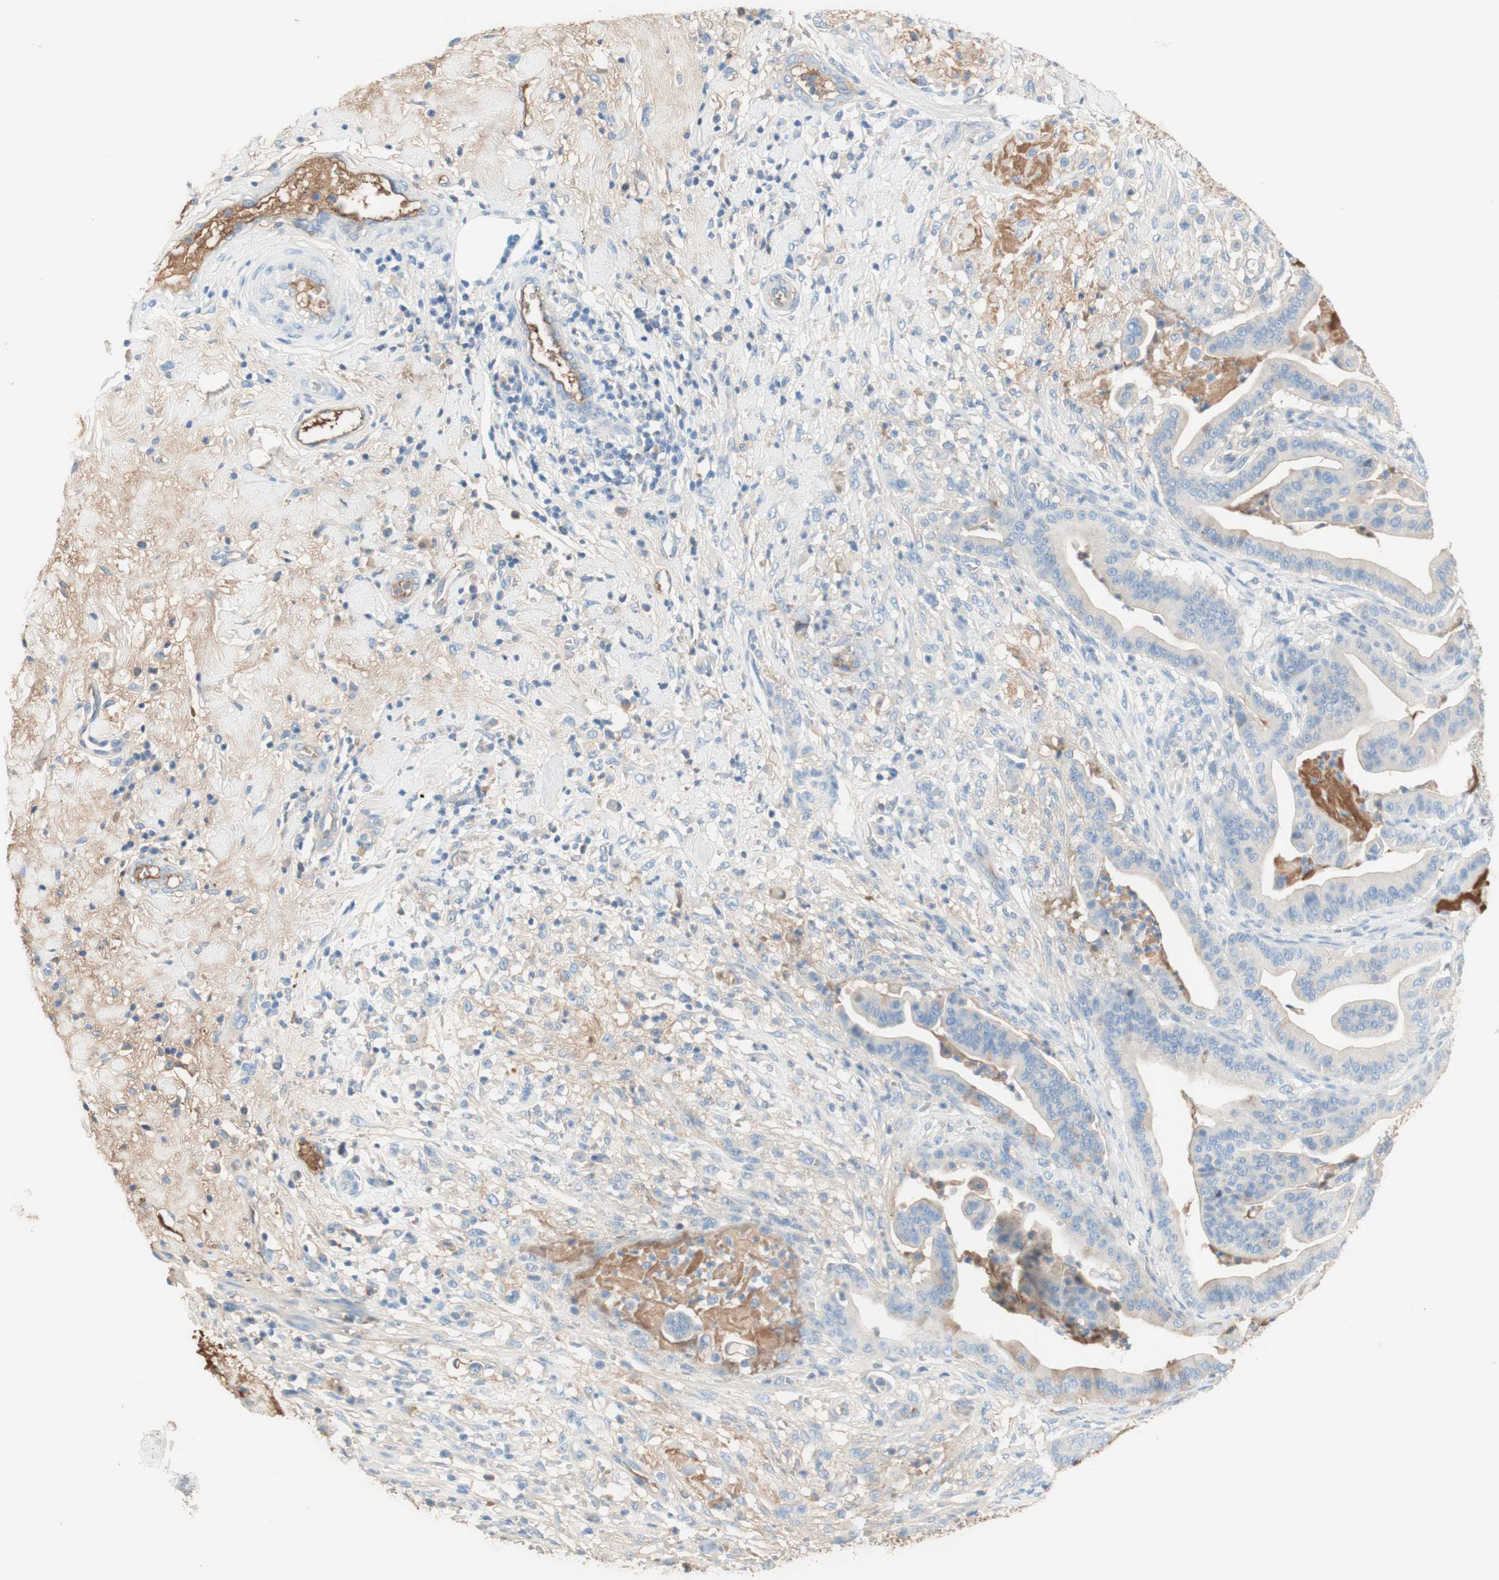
{"staining": {"intensity": "negative", "quantity": "none", "location": "none"}, "tissue": "pancreatic cancer", "cell_type": "Tumor cells", "image_type": "cancer", "snomed": [{"axis": "morphology", "description": "Adenocarcinoma, NOS"}, {"axis": "topography", "description": "Pancreas"}], "caption": "Tumor cells show no significant expression in pancreatic adenocarcinoma.", "gene": "KNG1", "patient": {"sex": "male", "age": 63}}